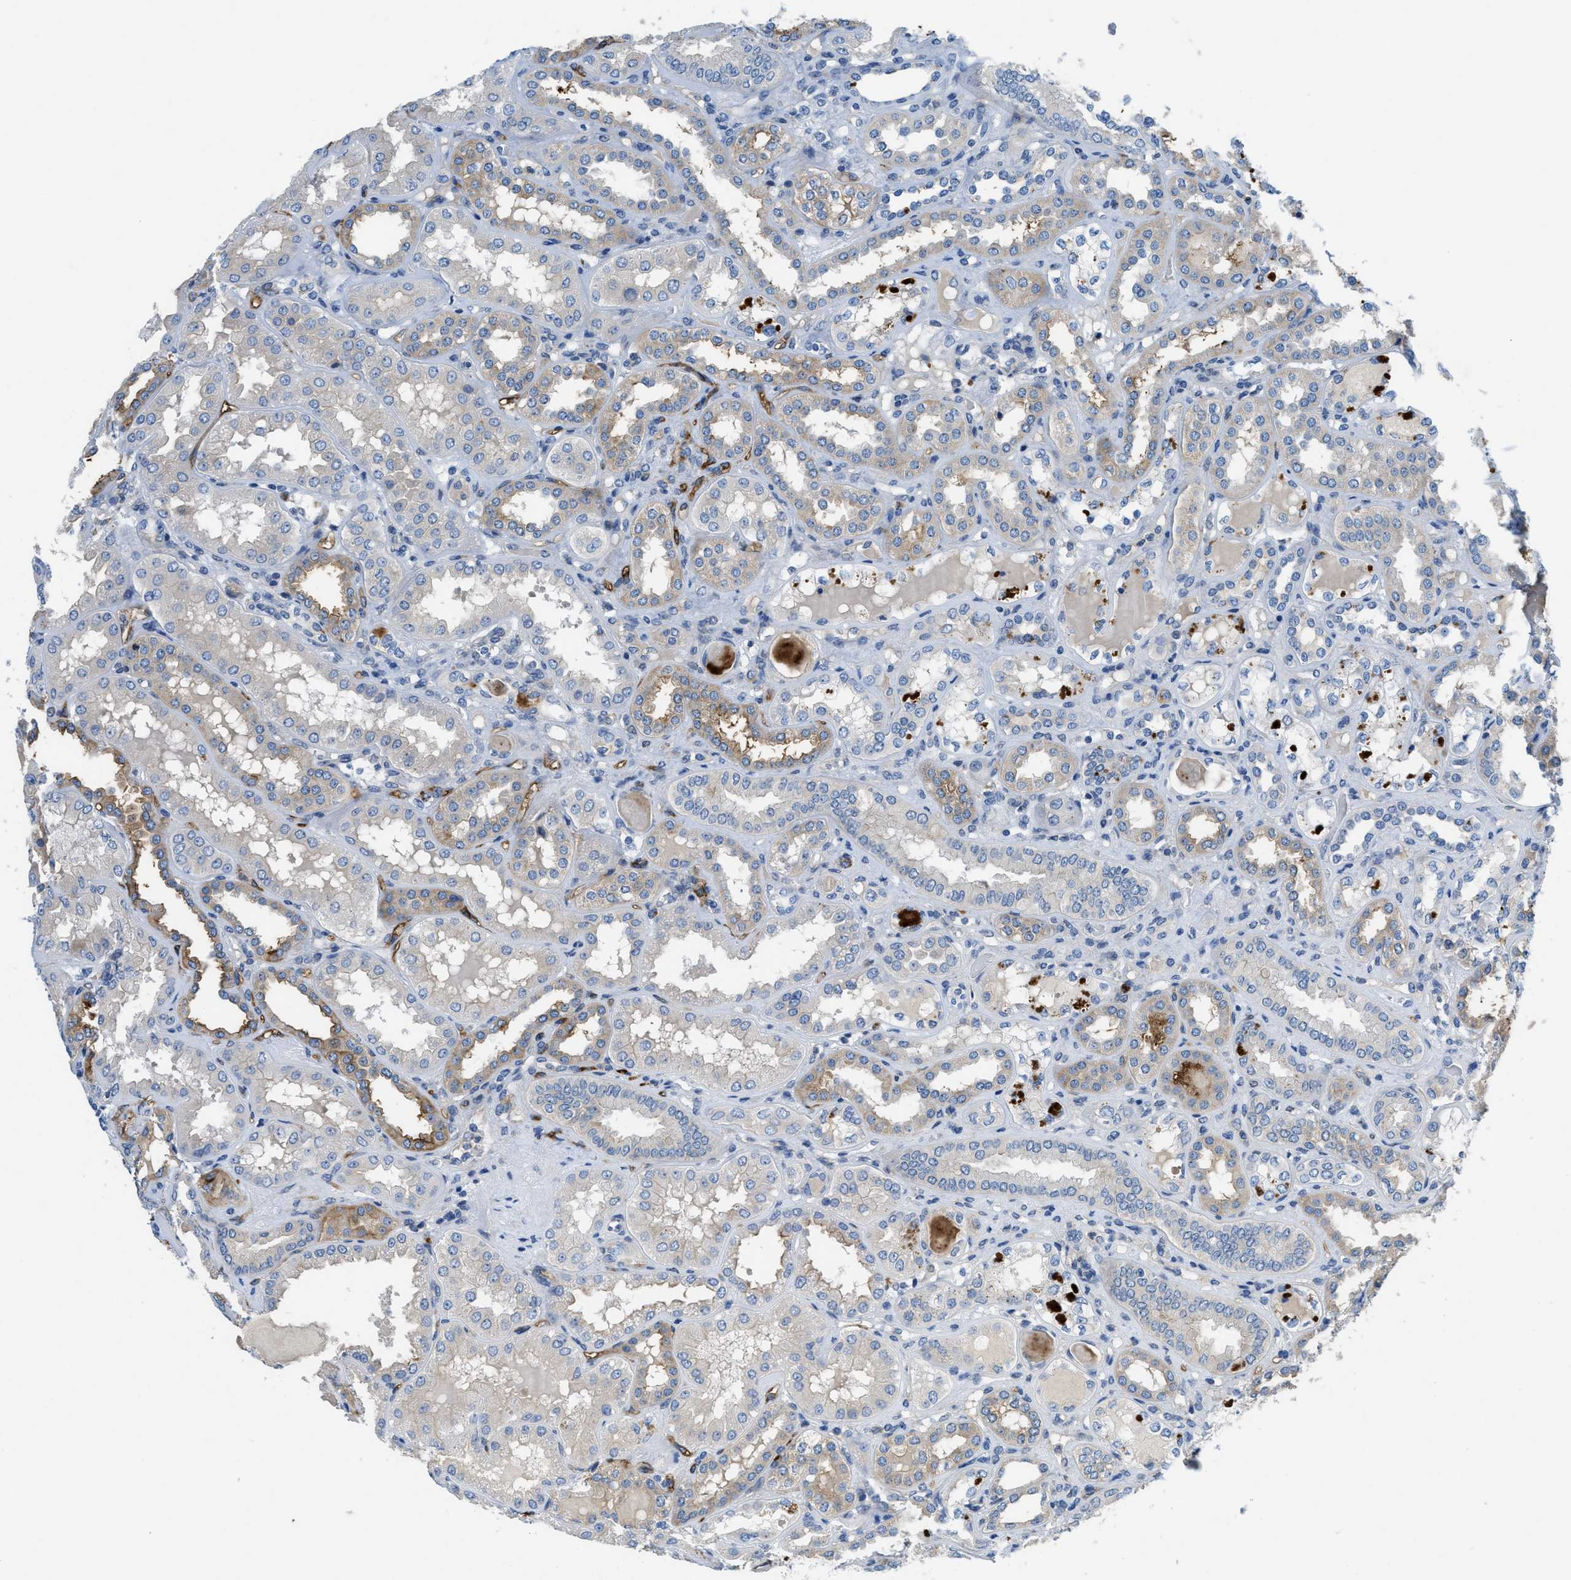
{"staining": {"intensity": "negative", "quantity": "none", "location": "none"}, "tissue": "kidney", "cell_type": "Cells in glomeruli", "image_type": "normal", "snomed": [{"axis": "morphology", "description": "Normal tissue, NOS"}, {"axis": "topography", "description": "Kidney"}], "caption": "This image is of unremarkable kidney stained with IHC to label a protein in brown with the nuclei are counter-stained blue. There is no expression in cells in glomeruli.", "gene": "PGR", "patient": {"sex": "female", "age": 56}}